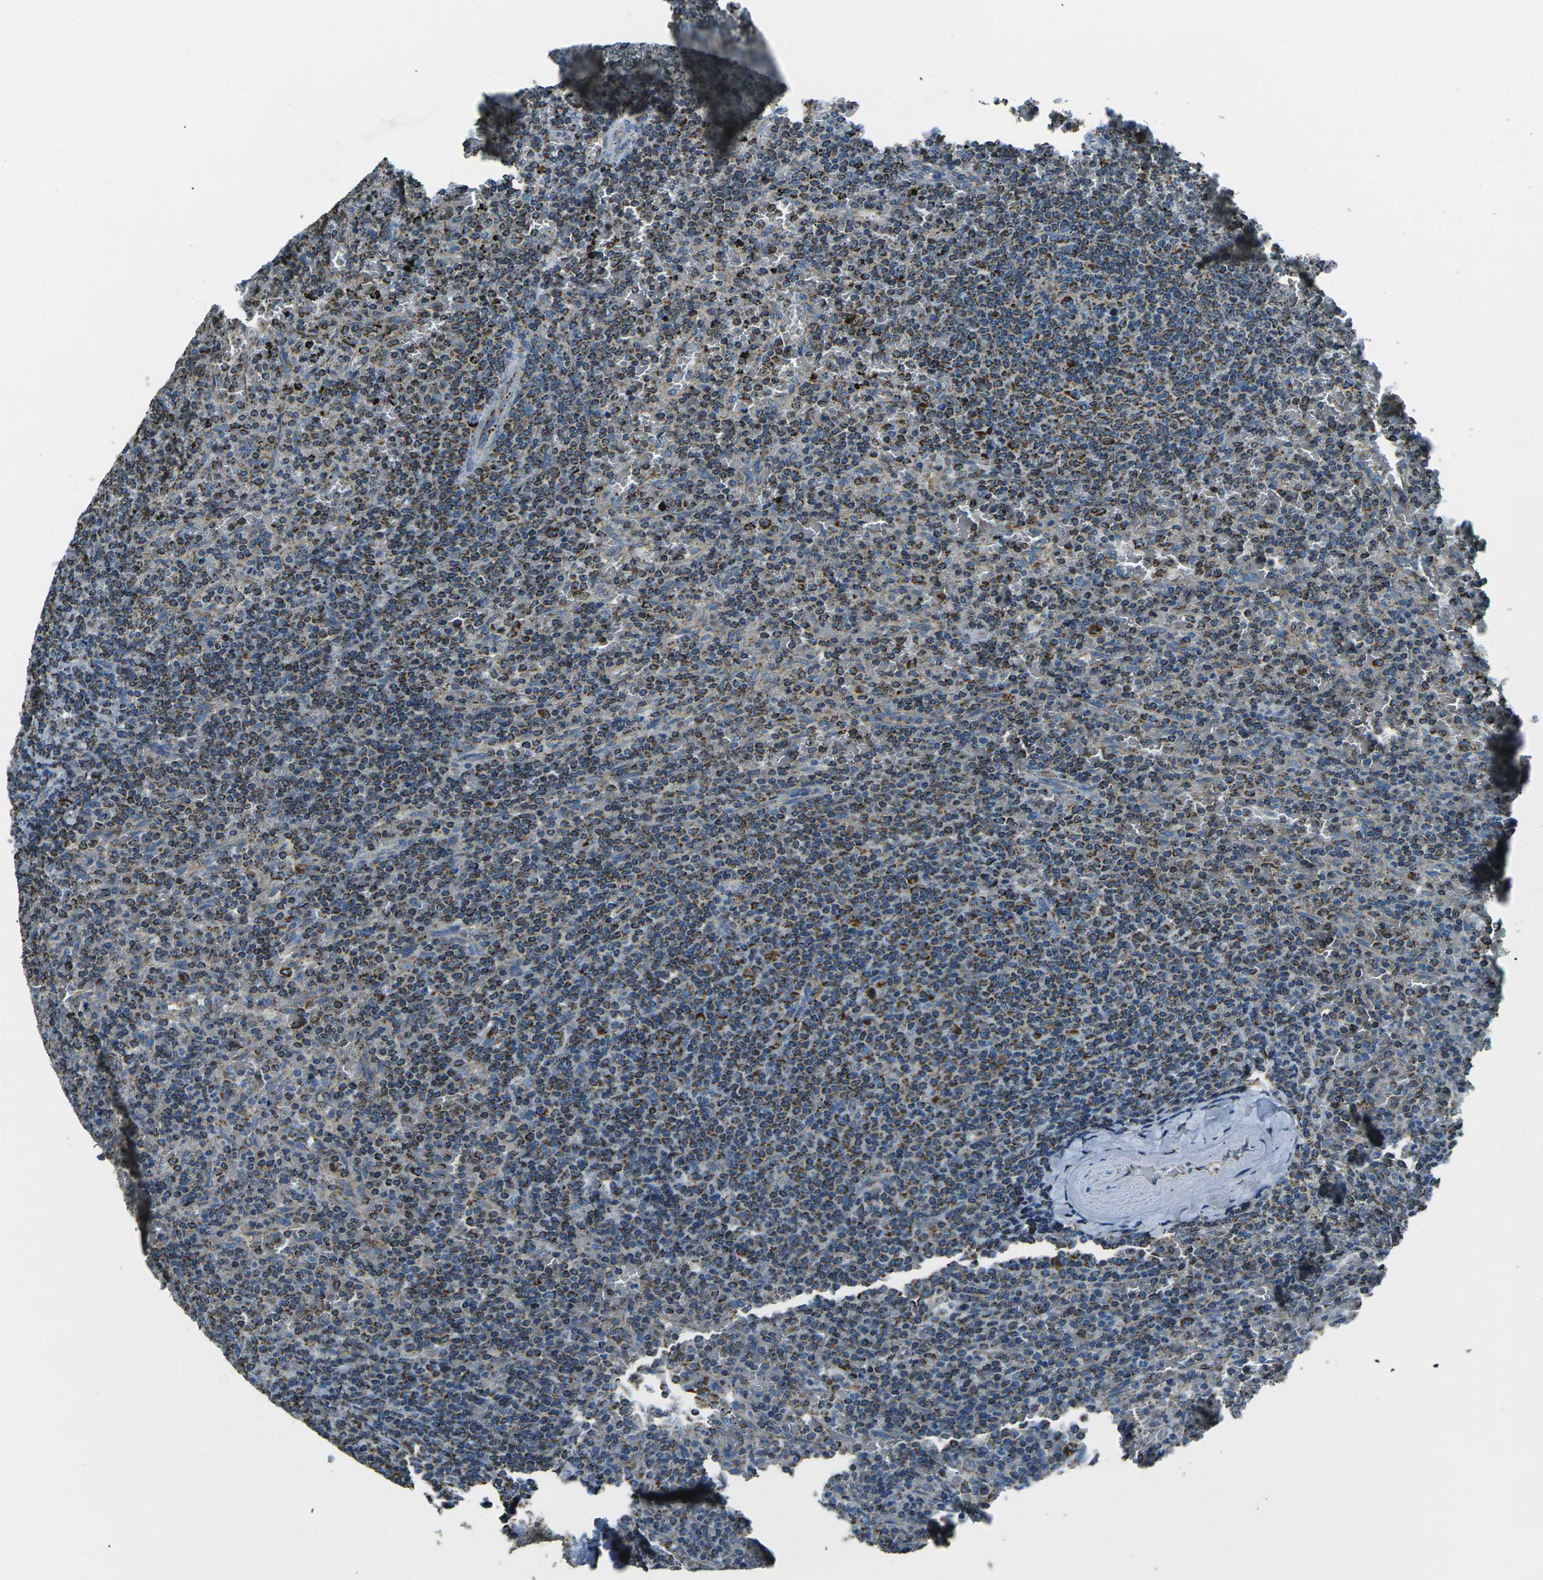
{"staining": {"intensity": "strong", "quantity": ">75%", "location": "cytoplasmic/membranous"}, "tissue": "lymphoma", "cell_type": "Tumor cells", "image_type": "cancer", "snomed": [{"axis": "morphology", "description": "Malignant lymphoma, non-Hodgkin's type, Low grade"}, {"axis": "topography", "description": "Spleen"}], "caption": "Immunohistochemical staining of malignant lymphoma, non-Hodgkin's type (low-grade) displays high levels of strong cytoplasmic/membranous positivity in about >75% of tumor cells. (Stains: DAB in brown, nuclei in blue, Microscopy: brightfield microscopy at high magnification).", "gene": "IRF3", "patient": {"sex": "female", "age": 77}}